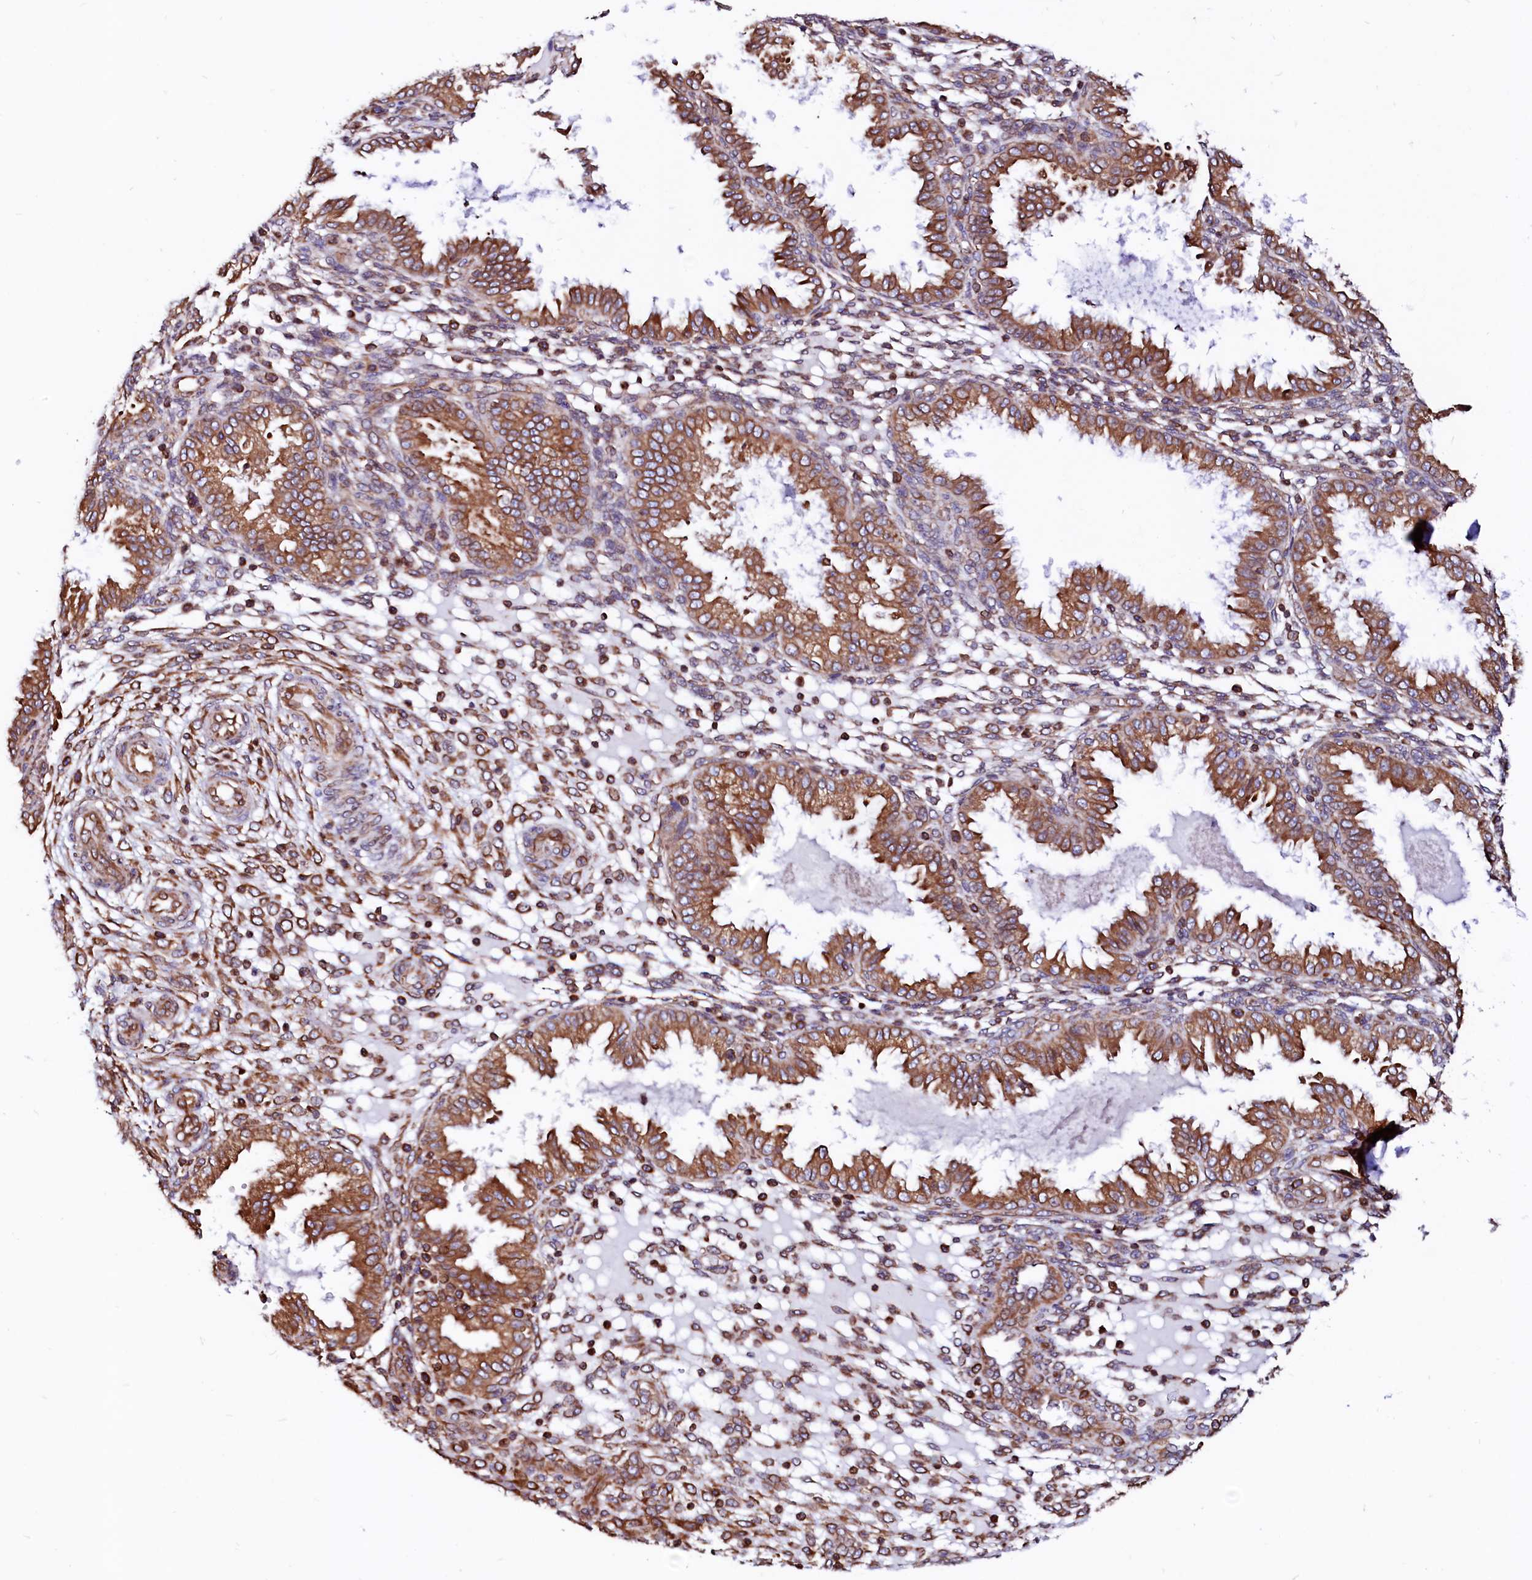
{"staining": {"intensity": "moderate", "quantity": "25%-75%", "location": "cytoplasmic/membranous"}, "tissue": "endometrium", "cell_type": "Cells in endometrial stroma", "image_type": "normal", "snomed": [{"axis": "morphology", "description": "Normal tissue, NOS"}, {"axis": "topography", "description": "Endometrium"}], "caption": "Immunohistochemistry staining of unremarkable endometrium, which displays medium levels of moderate cytoplasmic/membranous staining in approximately 25%-75% of cells in endometrial stroma indicating moderate cytoplasmic/membranous protein positivity. The staining was performed using DAB (brown) for protein detection and nuclei were counterstained in hematoxylin (blue).", "gene": "DERL1", "patient": {"sex": "female", "age": 33}}